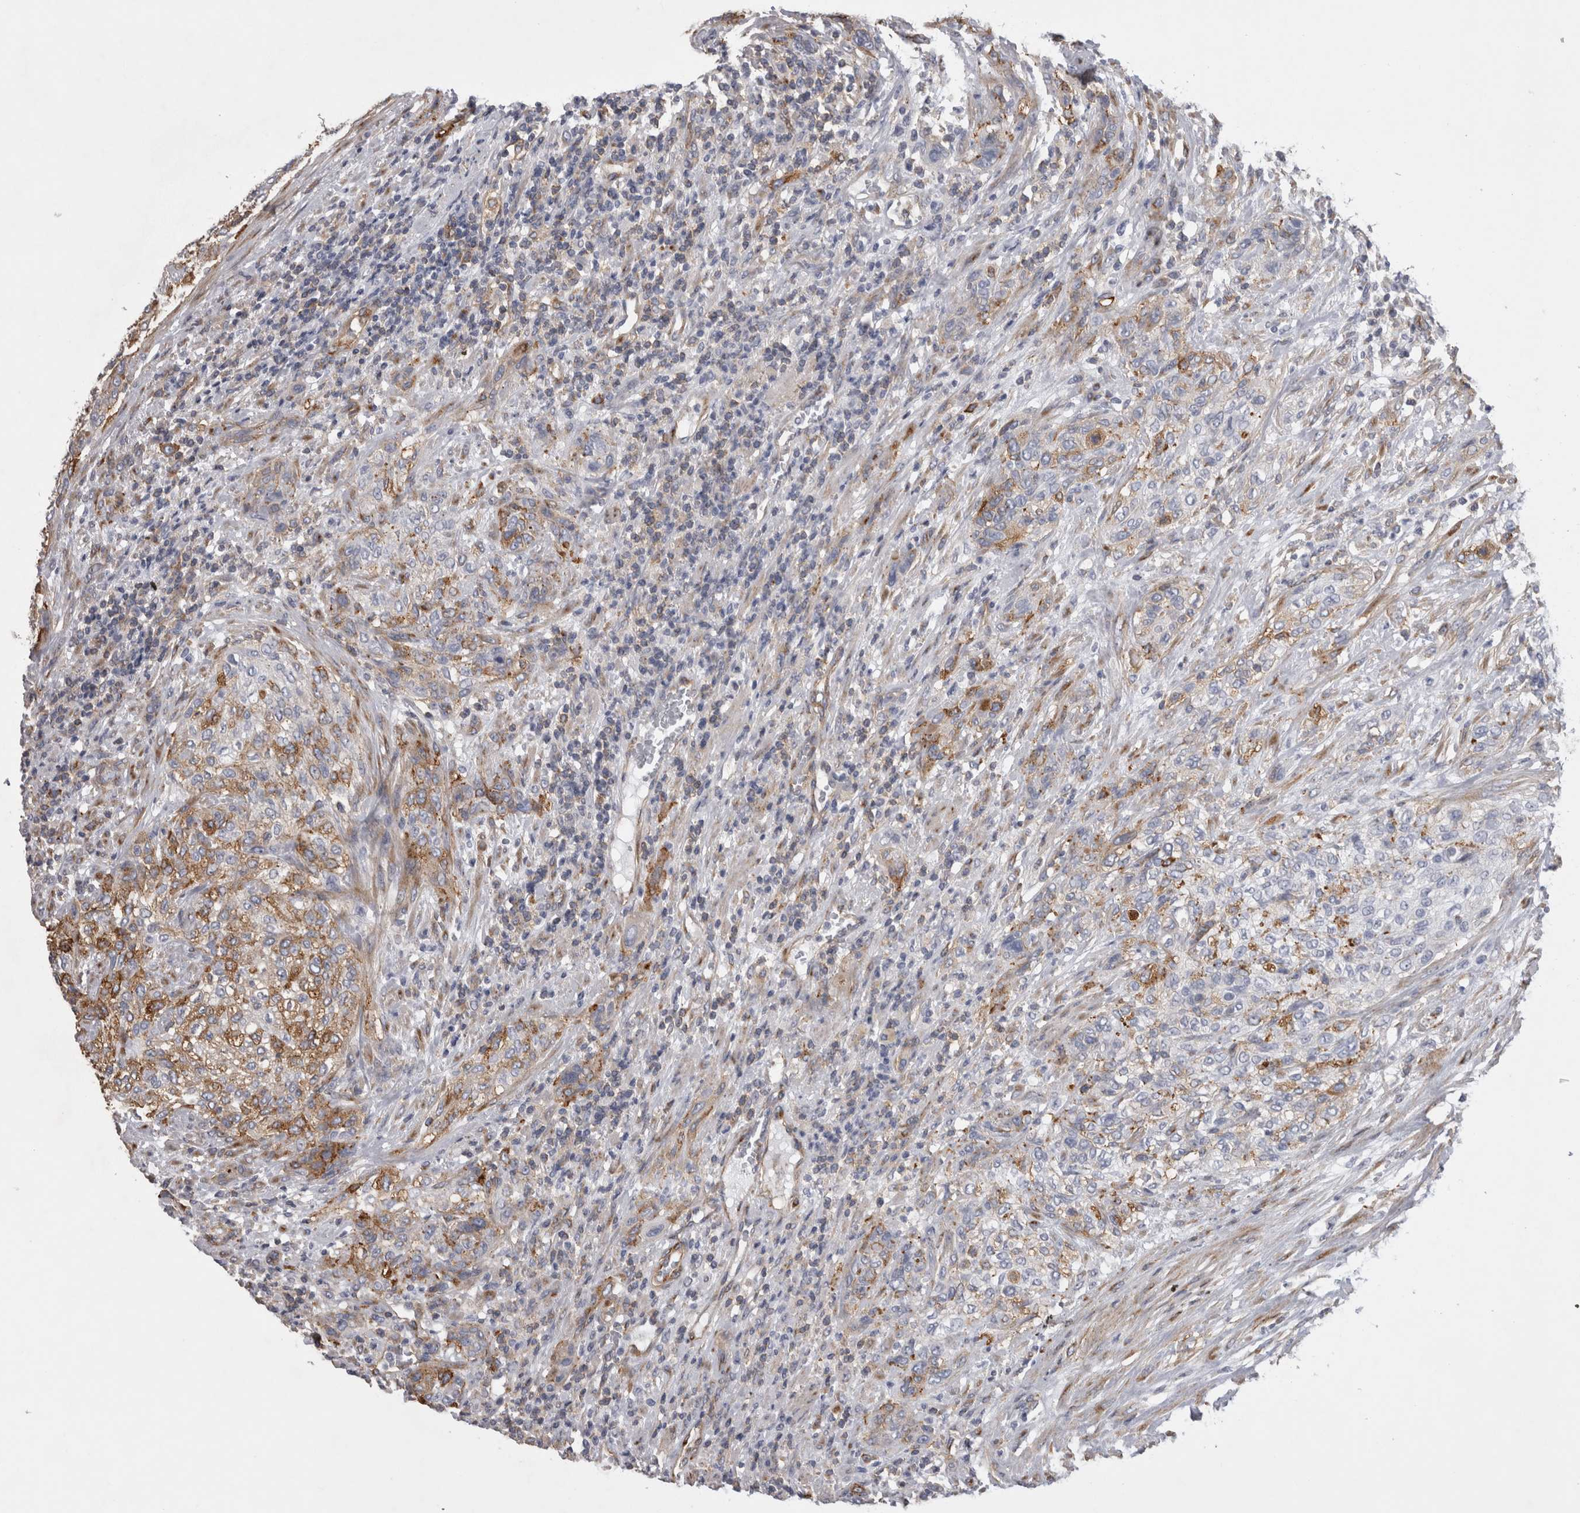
{"staining": {"intensity": "moderate", "quantity": "<25%", "location": "cytoplasmic/membranous"}, "tissue": "urothelial cancer", "cell_type": "Tumor cells", "image_type": "cancer", "snomed": [{"axis": "morphology", "description": "Urothelial carcinoma, Low grade"}, {"axis": "morphology", "description": "Urothelial carcinoma, High grade"}, {"axis": "topography", "description": "Urinary bladder"}], "caption": "Protein analysis of urothelial cancer tissue displays moderate cytoplasmic/membranous positivity in about <25% of tumor cells.", "gene": "ATXN3", "patient": {"sex": "male", "age": 35}}